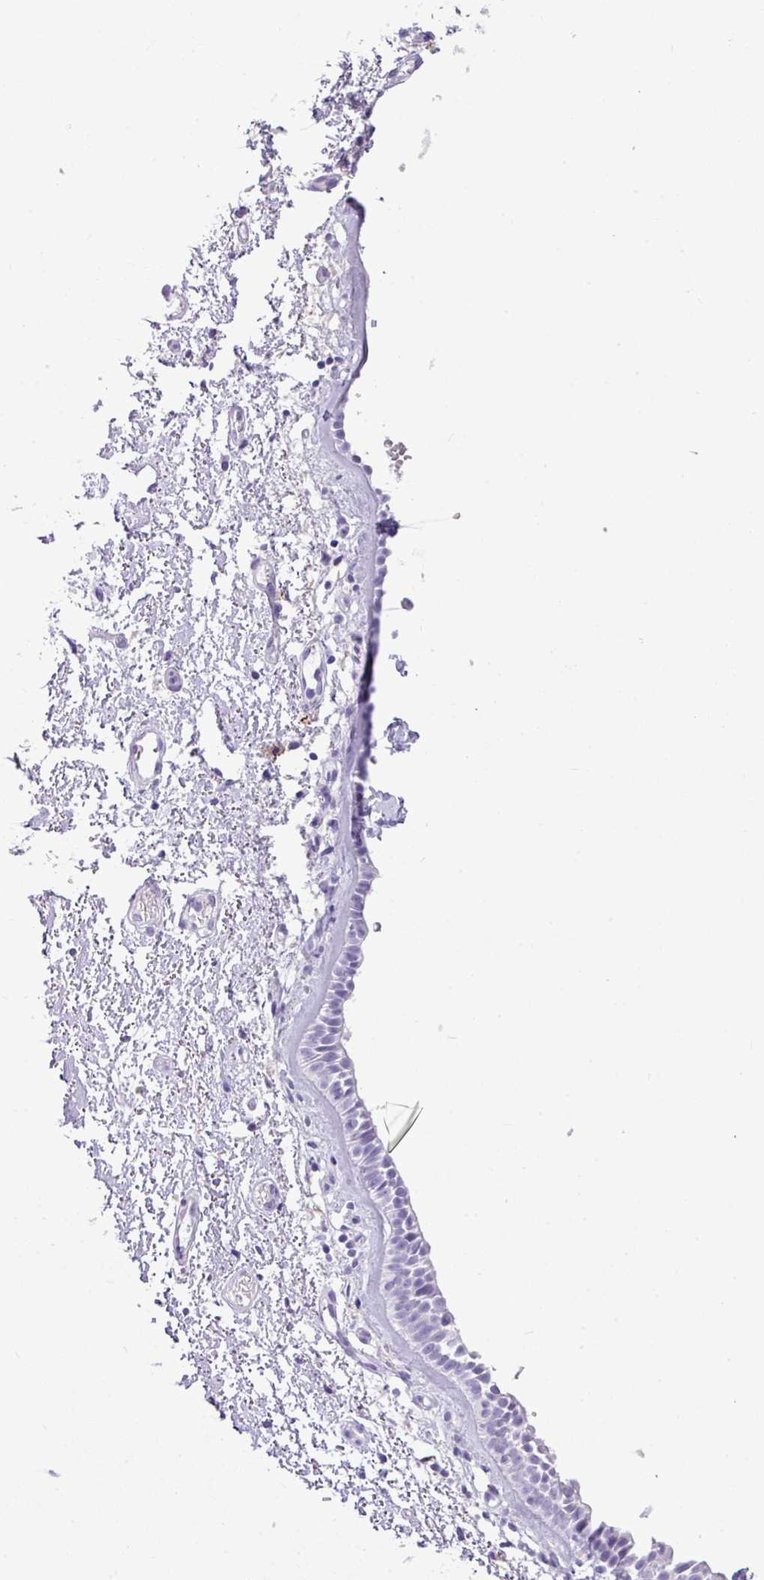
{"staining": {"intensity": "negative", "quantity": "none", "location": "none"}, "tissue": "nasopharynx", "cell_type": "Respiratory epithelial cells", "image_type": "normal", "snomed": [{"axis": "morphology", "description": "Normal tissue, NOS"}, {"axis": "topography", "description": "Cartilage tissue"}, {"axis": "topography", "description": "Nasopharynx"}], "caption": "Immunohistochemical staining of benign nasopharynx shows no significant positivity in respiratory epithelial cells.", "gene": "RBMXL2", "patient": {"sex": "male", "age": 56}}